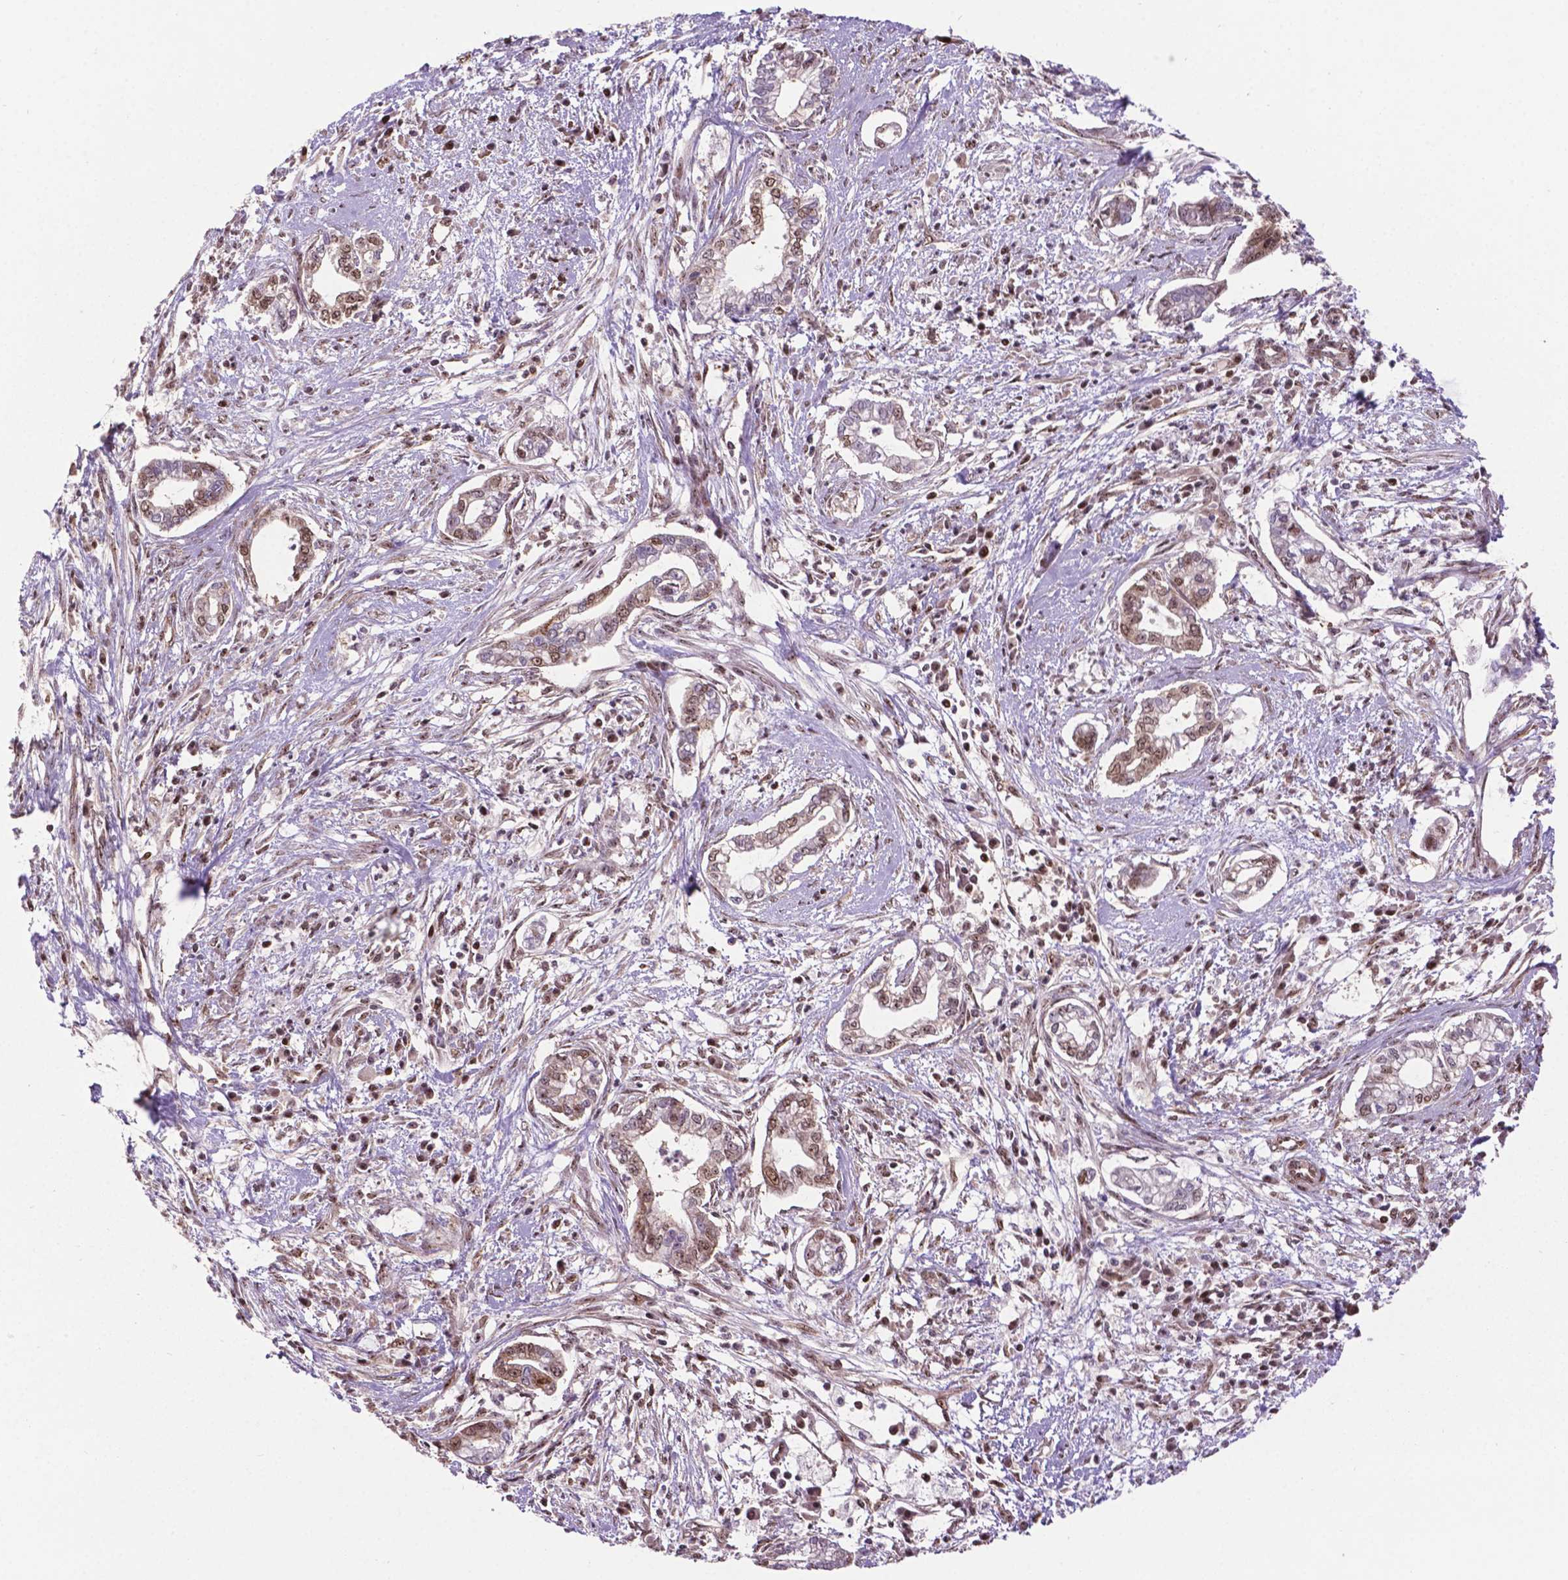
{"staining": {"intensity": "moderate", "quantity": "25%-75%", "location": "nuclear"}, "tissue": "cervical cancer", "cell_type": "Tumor cells", "image_type": "cancer", "snomed": [{"axis": "morphology", "description": "Adenocarcinoma, NOS"}, {"axis": "topography", "description": "Cervix"}], "caption": "Brown immunohistochemical staining in human adenocarcinoma (cervical) shows moderate nuclear staining in about 25%-75% of tumor cells.", "gene": "CSNK2A1", "patient": {"sex": "female", "age": 62}}